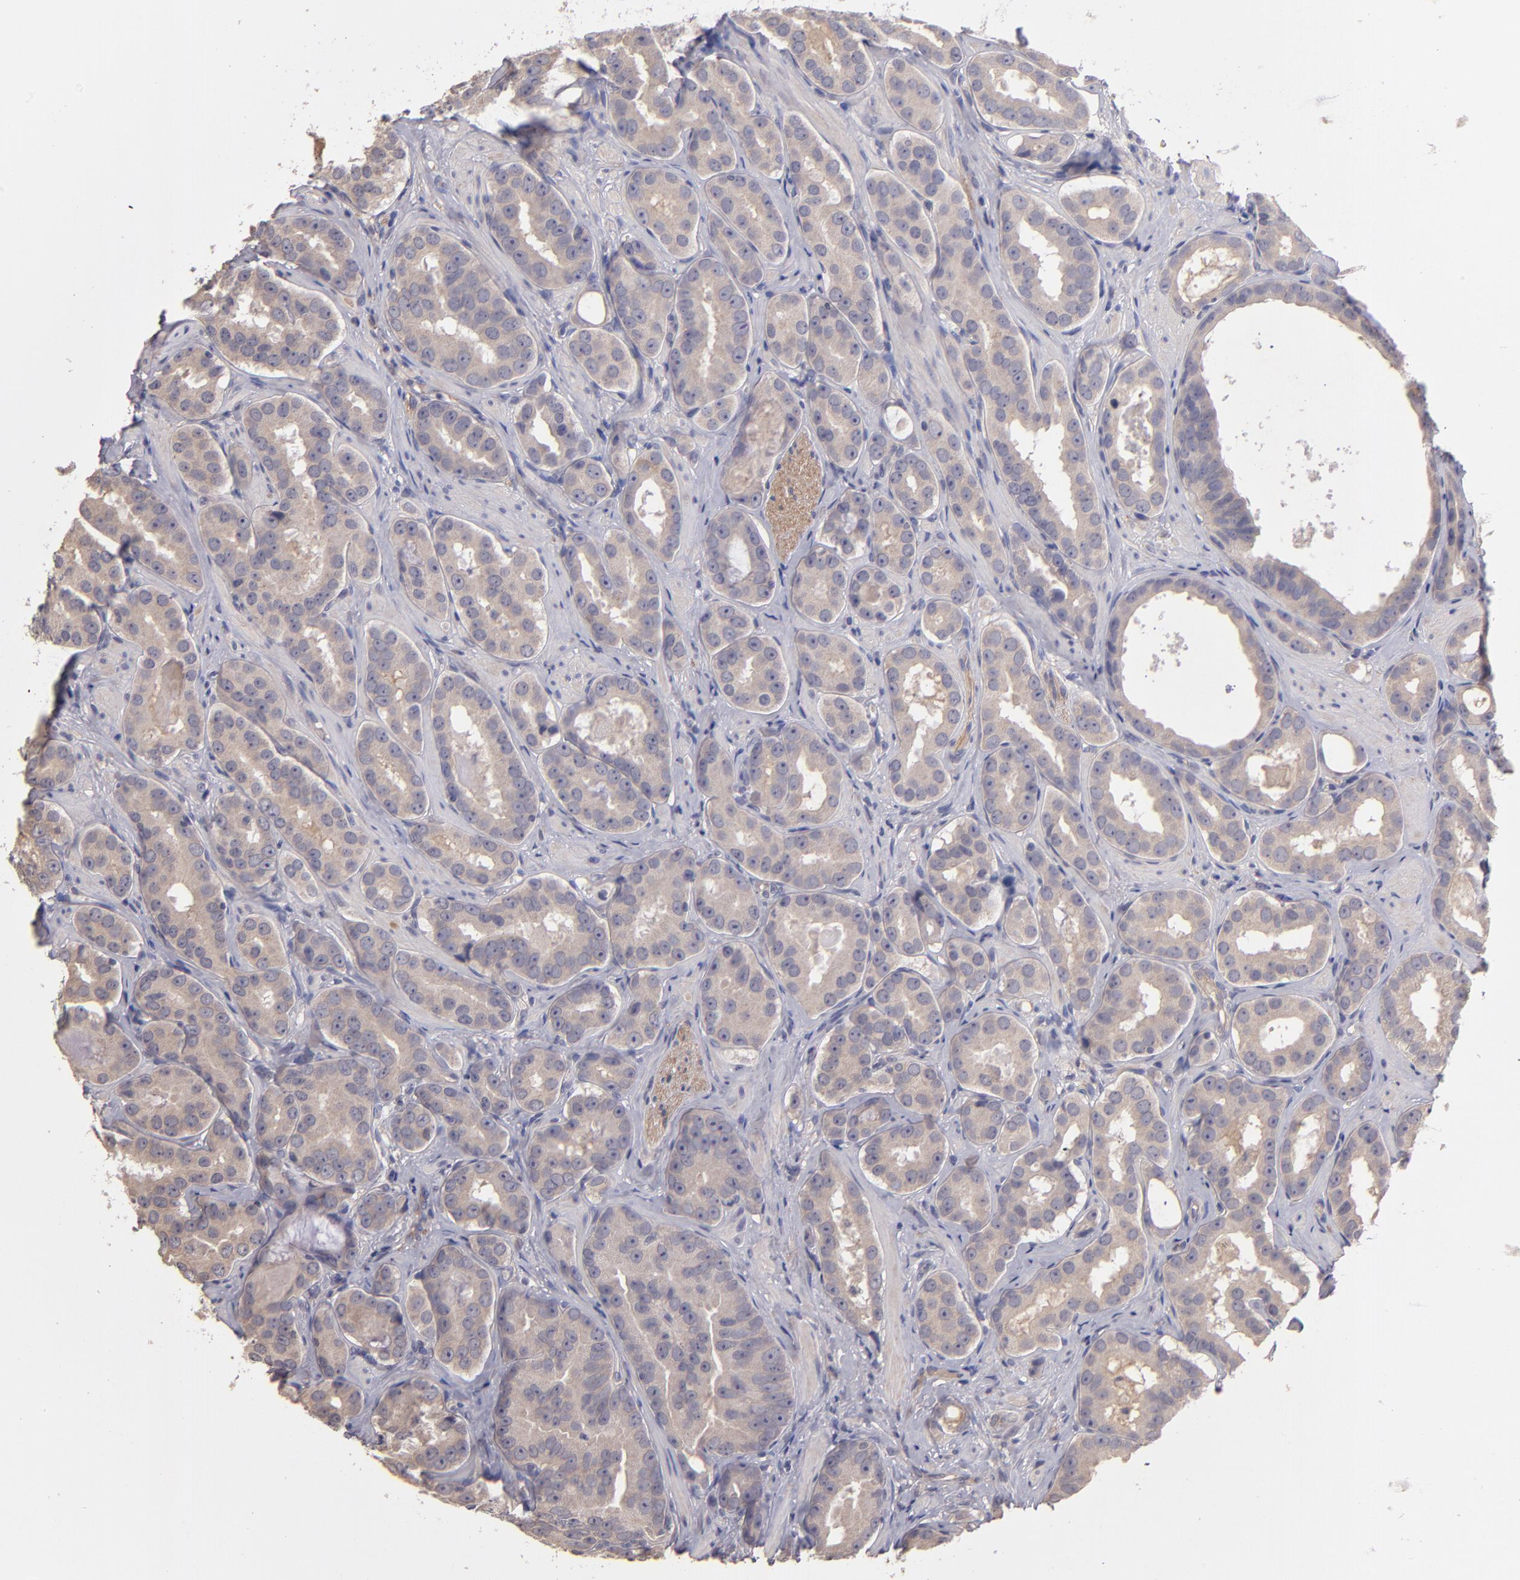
{"staining": {"intensity": "moderate", "quantity": ">75%", "location": "cytoplasmic/membranous"}, "tissue": "prostate cancer", "cell_type": "Tumor cells", "image_type": "cancer", "snomed": [{"axis": "morphology", "description": "Adenocarcinoma, Low grade"}, {"axis": "topography", "description": "Prostate"}], "caption": "IHC of prostate cancer displays medium levels of moderate cytoplasmic/membranous staining in about >75% of tumor cells. Using DAB (brown) and hematoxylin (blue) stains, captured at high magnification using brightfield microscopy.", "gene": "GNAZ", "patient": {"sex": "male", "age": 59}}